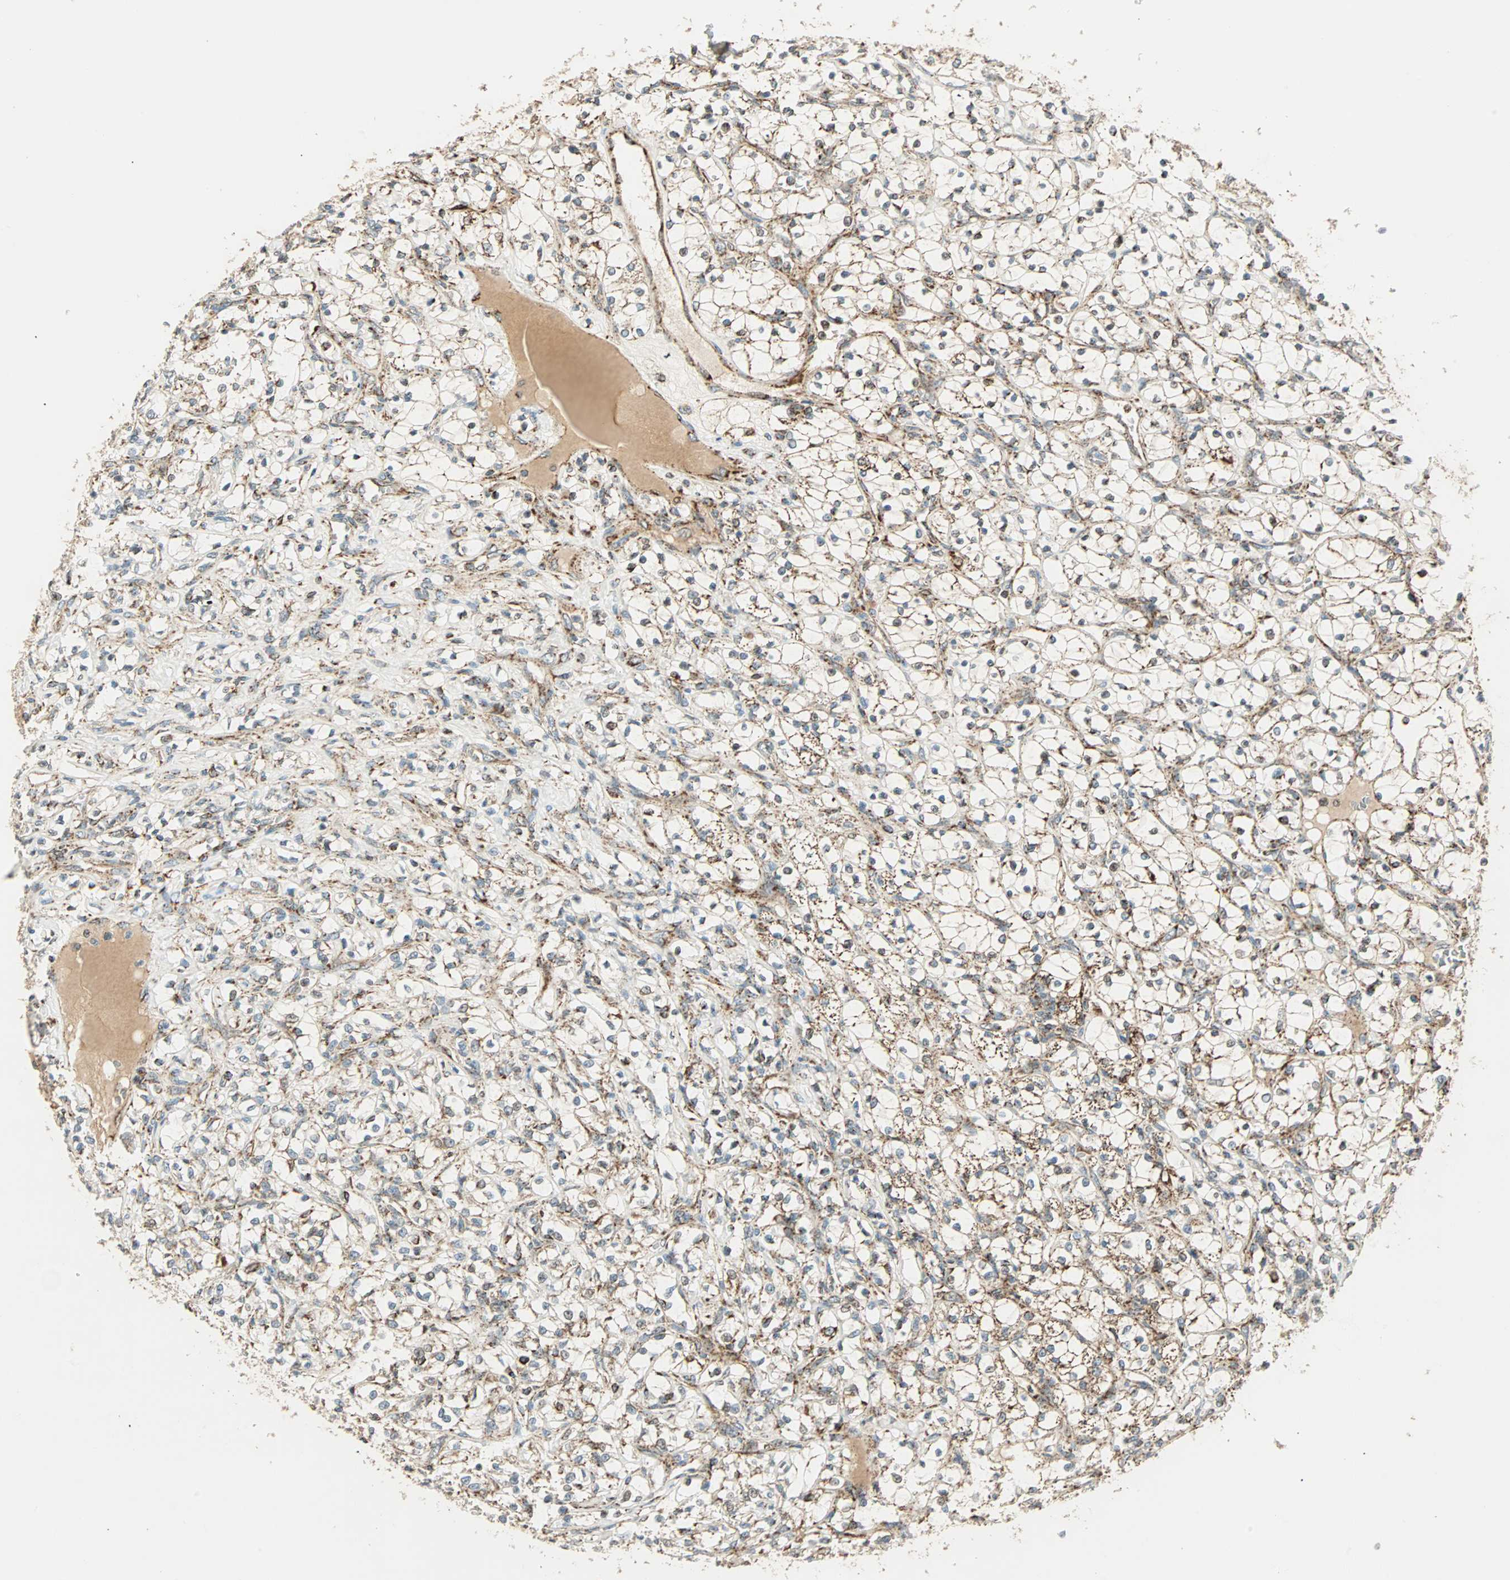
{"staining": {"intensity": "moderate", "quantity": ">75%", "location": "cytoplasmic/membranous"}, "tissue": "renal cancer", "cell_type": "Tumor cells", "image_type": "cancer", "snomed": [{"axis": "morphology", "description": "Adenocarcinoma, NOS"}, {"axis": "topography", "description": "Kidney"}], "caption": "Moderate cytoplasmic/membranous staining is identified in approximately >75% of tumor cells in renal cancer (adenocarcinoma).", "gene": "SPRY4", "patient": {"sex": "female", "age": 69}}